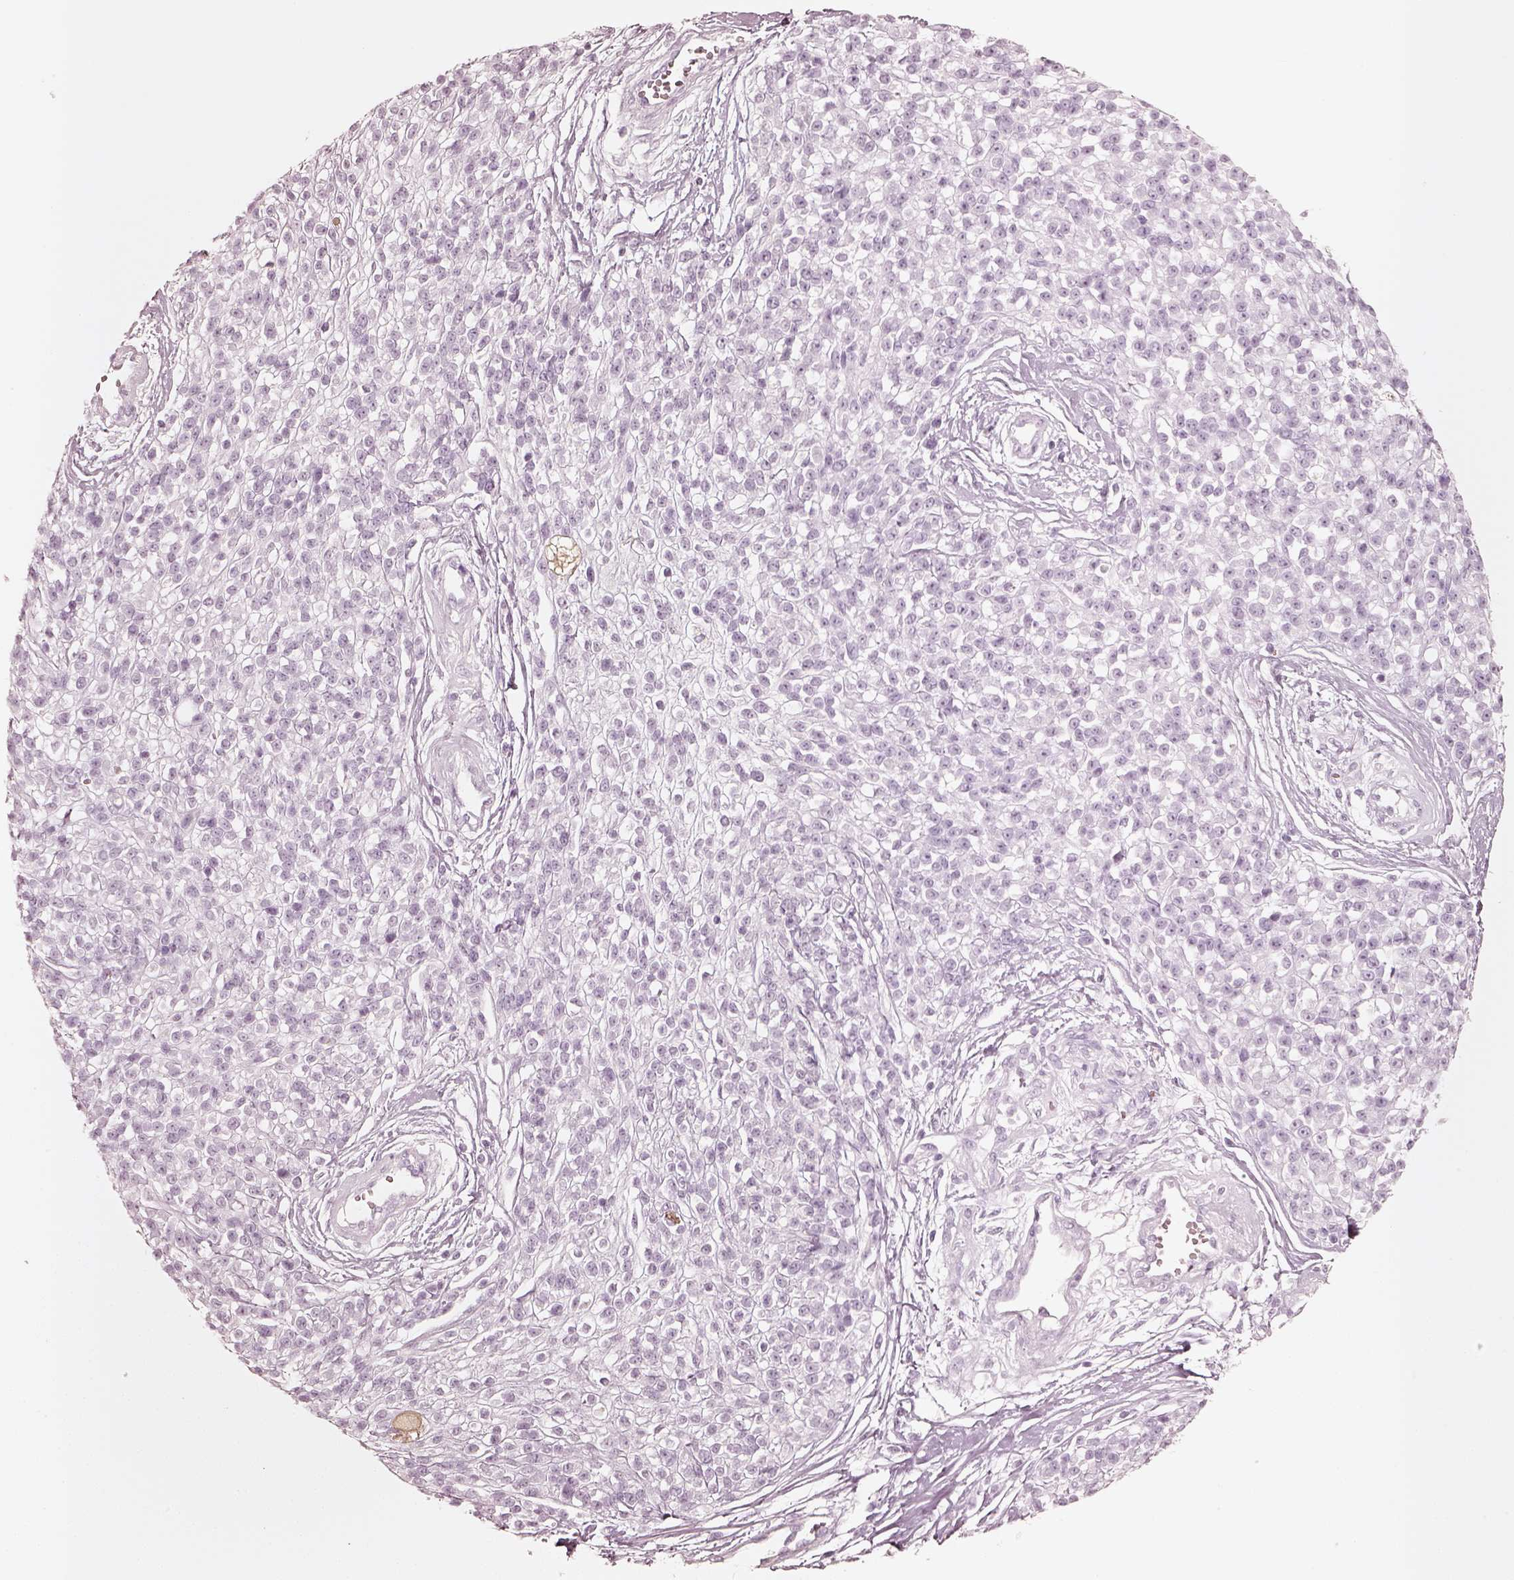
{"staining": {"intensity": "negative", "quantity": "none", "location": "none"}, "tissue": "melanoma", "cell_type": "Tumor cells", "image_type": "cancer", "snomed": [{"axis": "morphology", "description": "Malignant melanoma, NOS"}, {"axis": "topography", "description": "Skin"}, {"axis": "topography", "description": "Skin of trunk"}], "caption": "A micrograph of malignant melanoma stained for a protein exhibits no brown staining in tumor cells.", "gene": "KRT72", "patient": {"sex": "male", "age": 74}}